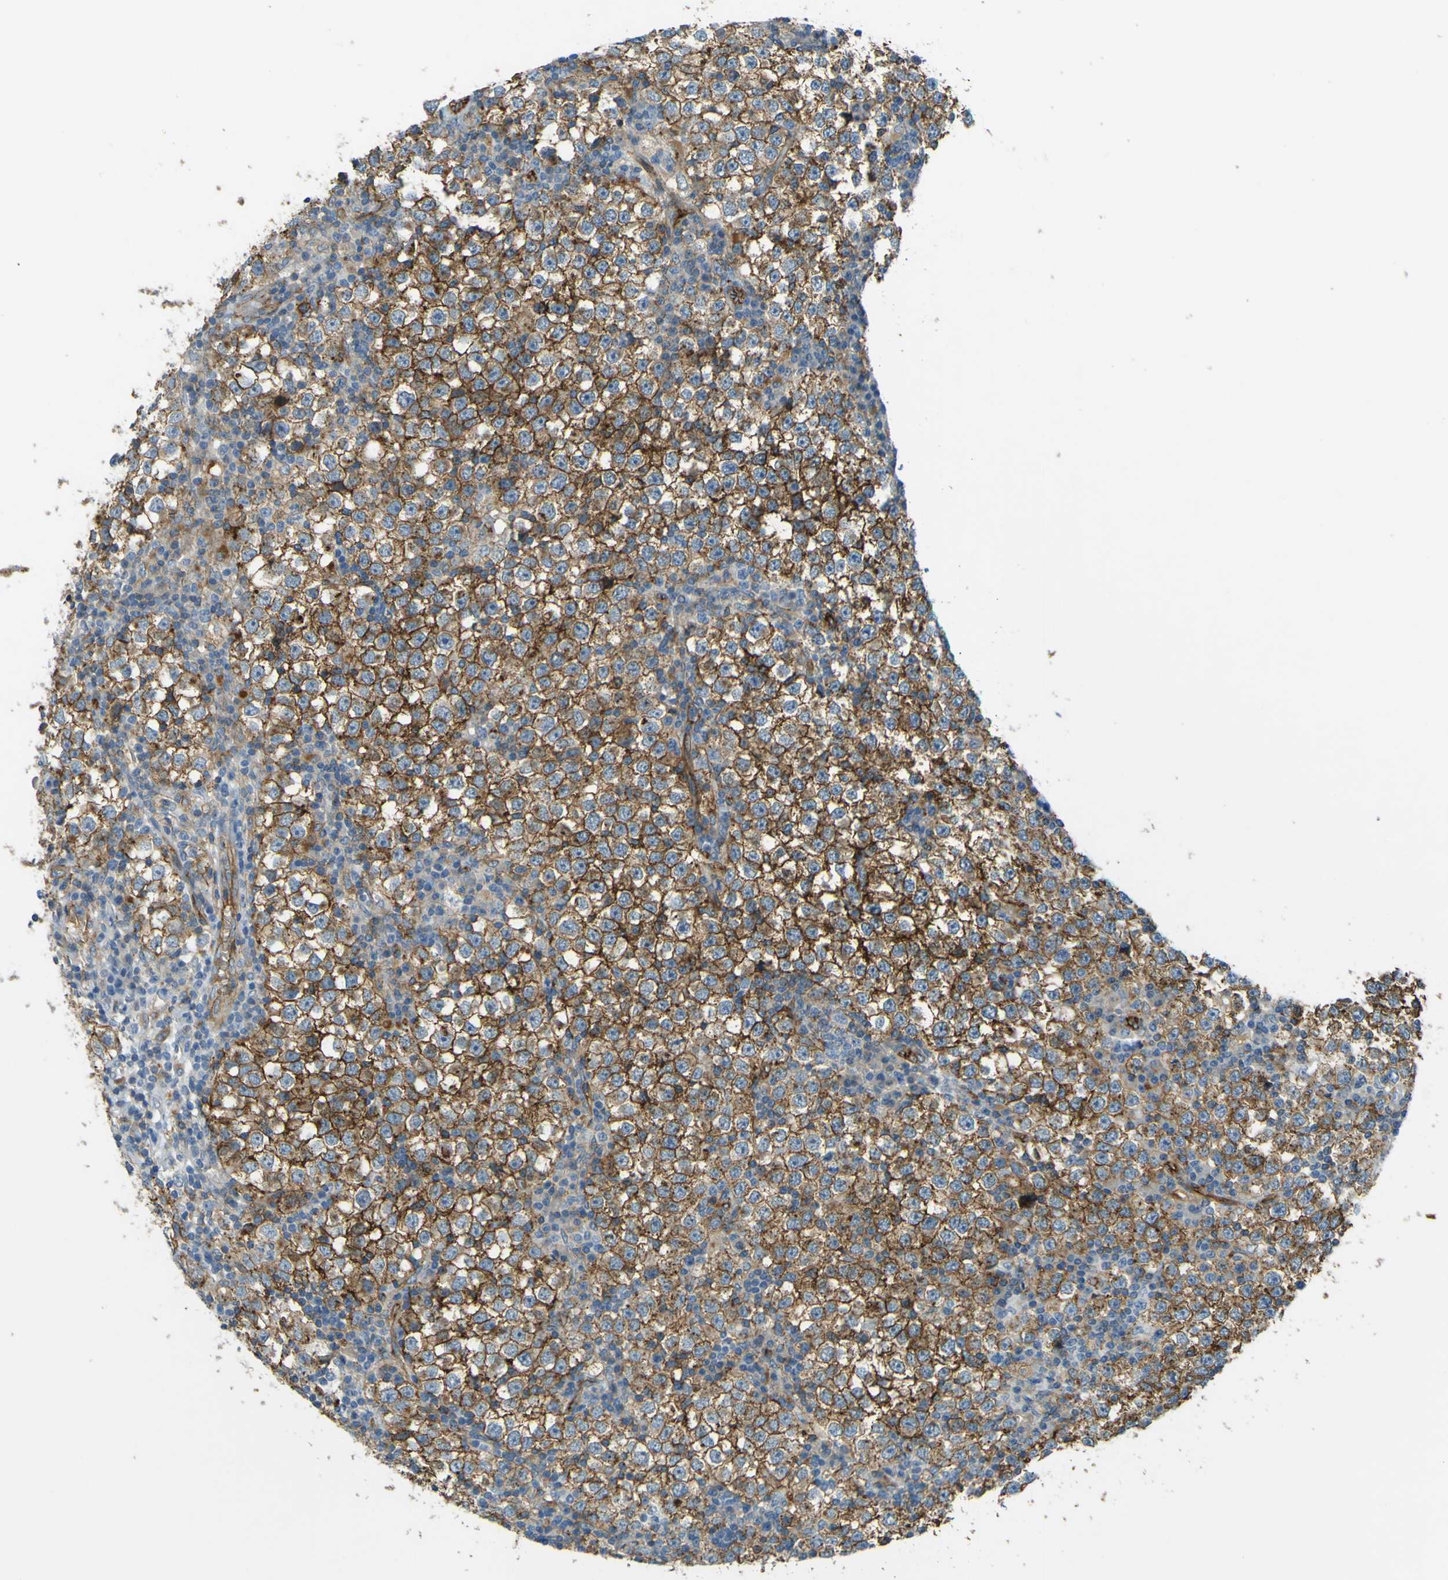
{"staining": {"intensity": "strong", "quantity": ">75%", "location": "cytoplasmic/membranous"}, "tissue": "testis cancer", "cell_type": "Tumor cells", "image_type": "cancer", "snomed": [{"axis": "morphology", "description": "Seminoma, NOS"}, {"axis": "topography", "description": "Testis"}], "caption": "Testis cancer stained for a protein reveals strong cytoplasmic/membranous positivity in tumor cells. (DAB = brown stain, brightfield microscopy at high magnification).", "gene": "PLXDC1", "patient": {"sex": "male", "age": 65}}